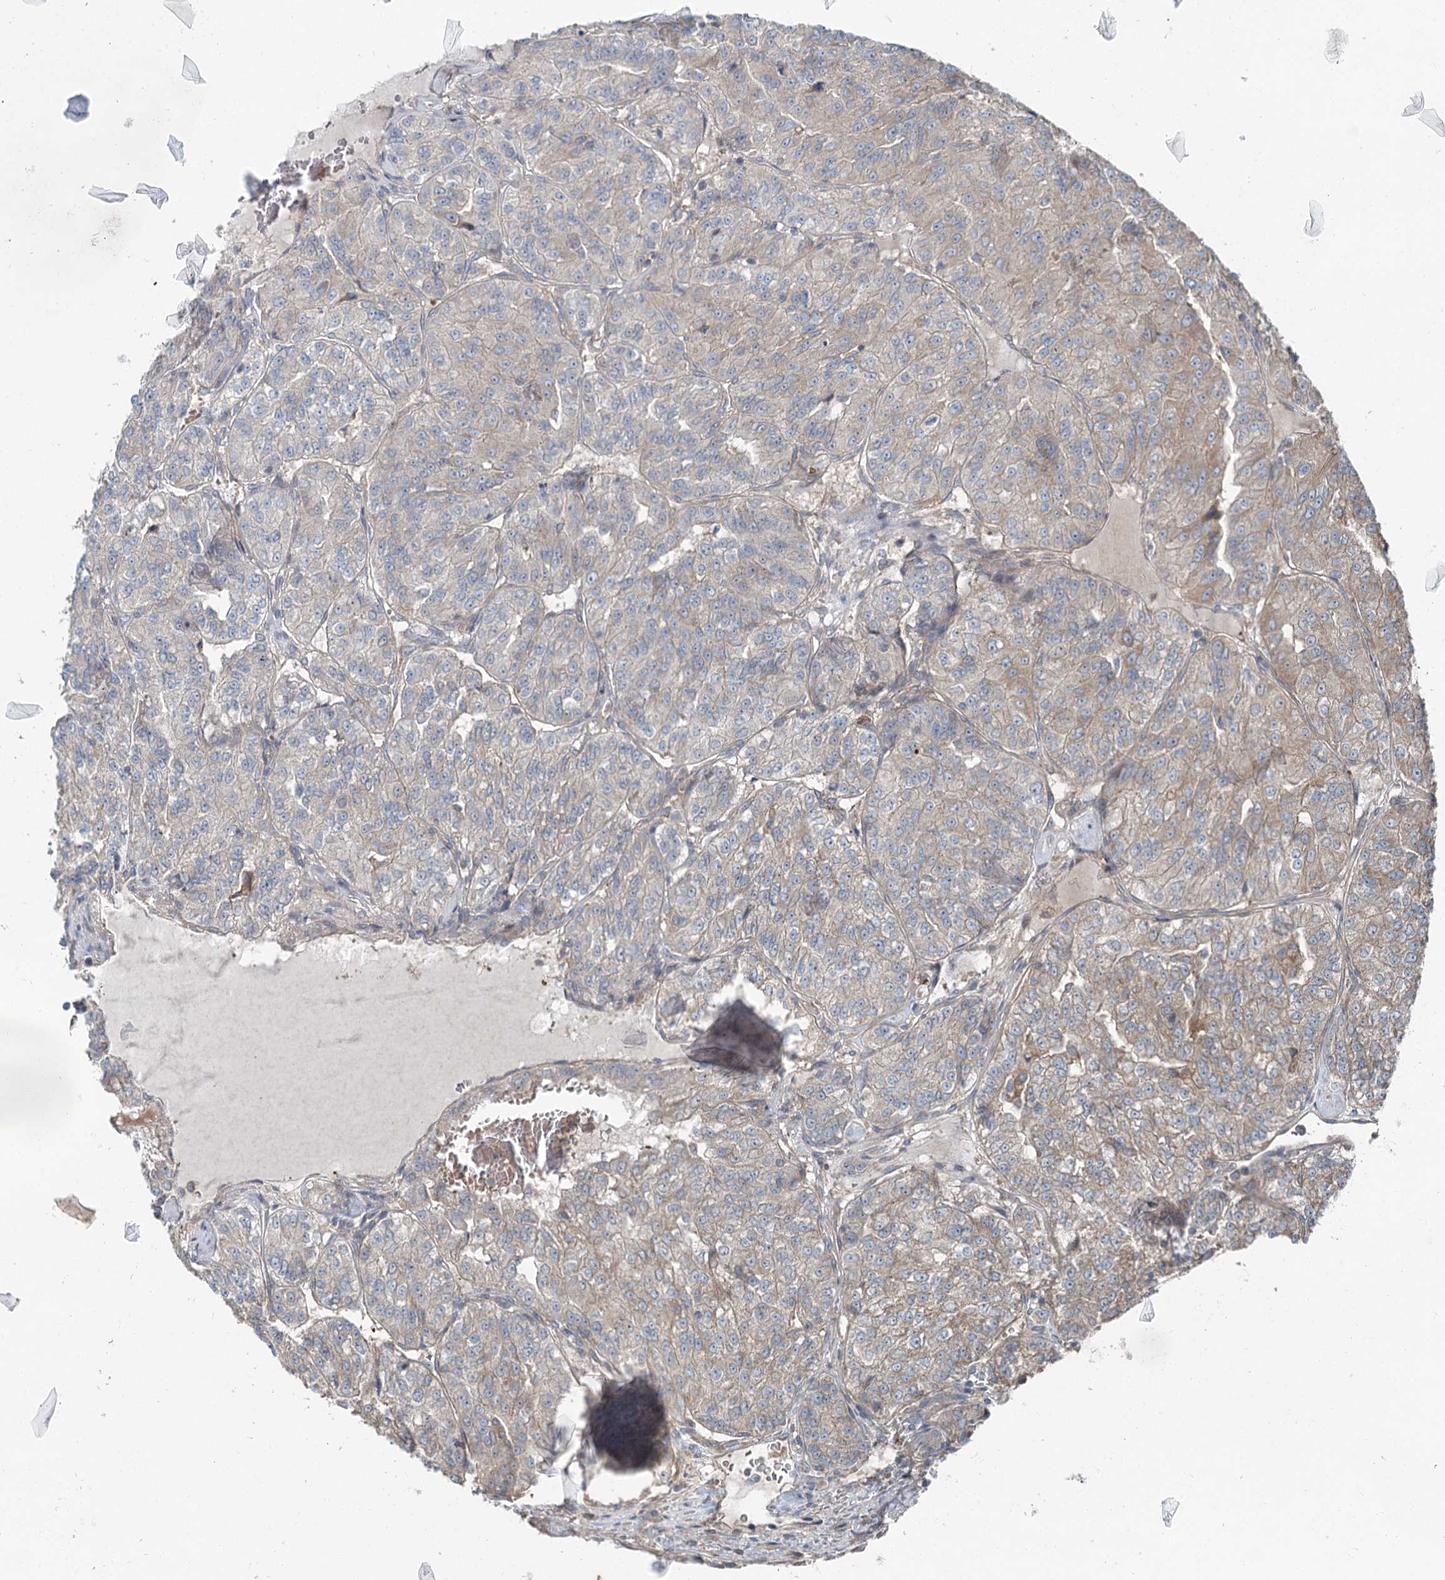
{"staining": {"intensity": "weak", "quantity": "25%-75%", "location": "cytoplasmic/membranous"}, "tissue": "renal cancer", "cell_type": "Tumor cells", "image_type": "cancer", "snomed": [{"axis": "morphology", "description": "Adenocarcinoma, NOS"}, {"axis": "topography", "description": "Kidney"}], "caption": "This is an image of immunohistochemistry (IHC) staining of renal adenocarcinoma, which shows weak staining in the cytoplasmic/membranous of tumor cells.", "gene": "SKIC3", "patient": {"sex": "female", "age": 63}}